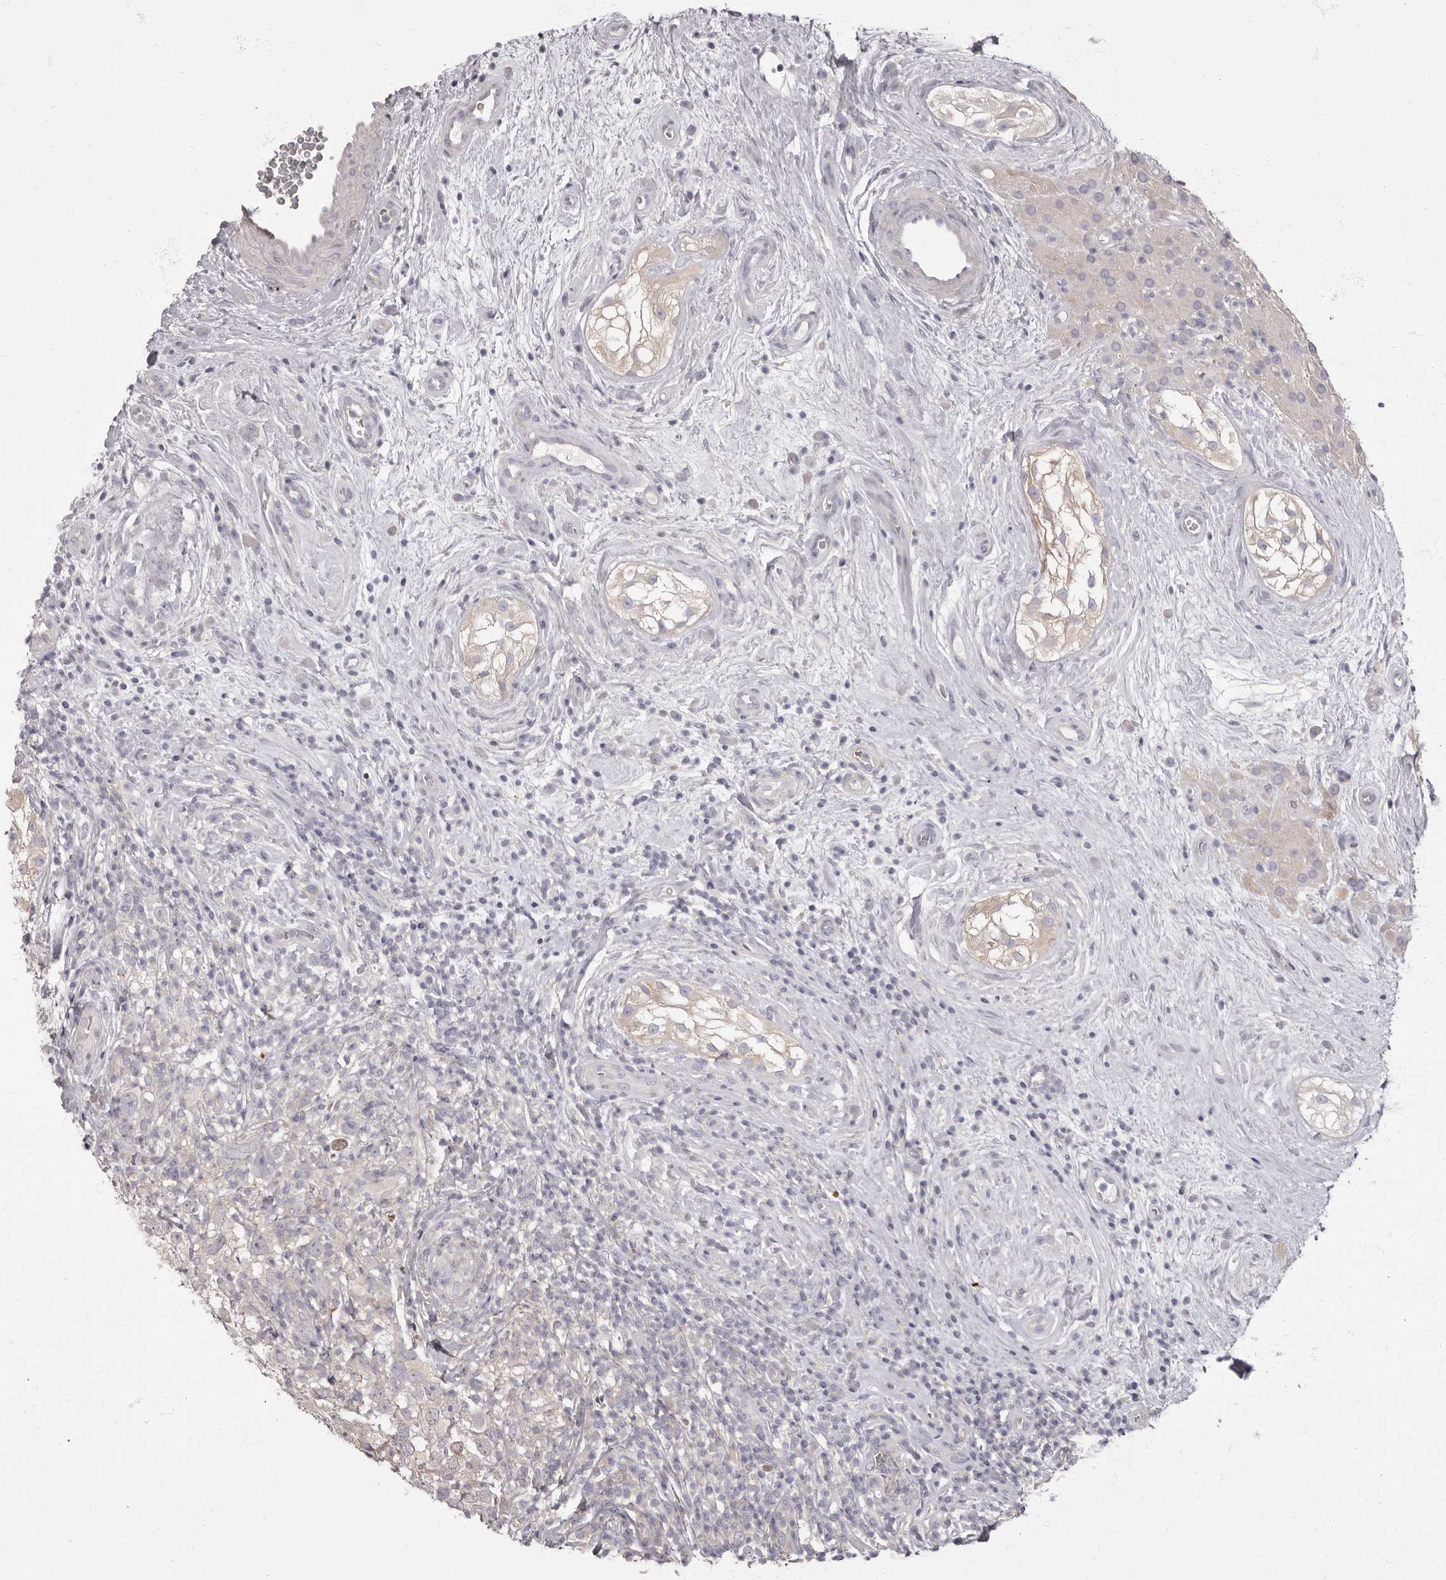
{"staining": {"intensity": "weak", "quantity": "<25%", "location": "cytoplasmic/membranous"}, "tissue": "testis cancer", "cell_type": "Tumor cells", "image_type": "cancer", "snomed": [{"axis": "morphology", "description": "Seminoma, NOS"}, {"axis": "topography", "description": "Testis"}], "caption": "Immunohistochemistry (IHC) image of testis cancer (seminoma) stained for a protein (brown), which demonstrates no expression in tumor cells. (DAB (3,3'-diaminobenzidine) IHC with hematoxylin counter stain).", "gene": "APEH", "patient": {"sex": "male", "age": 49}}